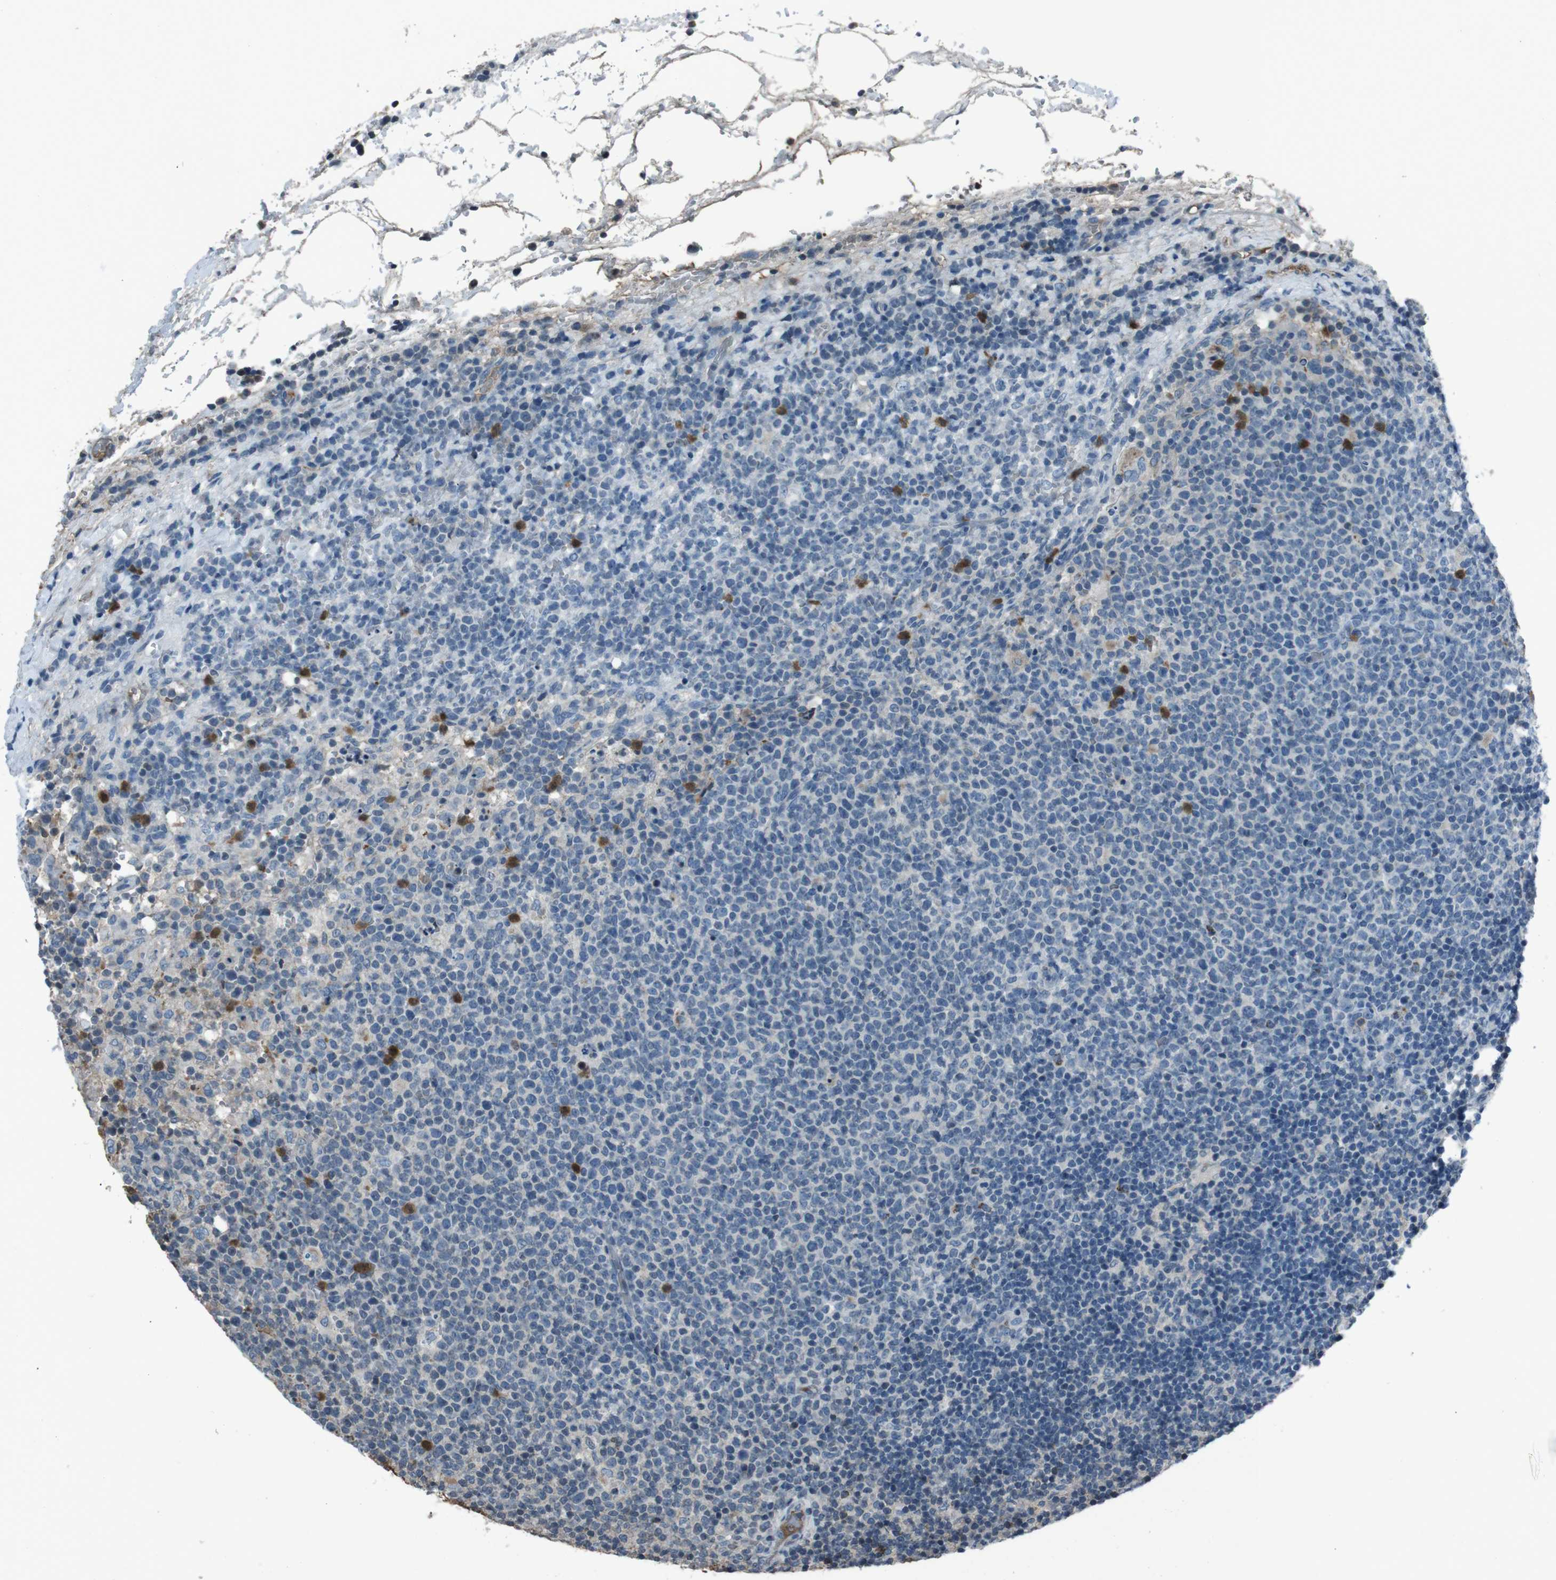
{"staining": {"intensity": "negative", "quantity": "none", "location": "none"}, "tissue": "lymphoma", "cell_type": "Tumor cells", "image_type": "cancer", "snomed": [{"axis": "morphology", "description": "Malignant lymphoma, non-Hodgkin's type, High grade"}, {"axis": "topography", "description": "Lymph node"}], "caption": "Immunohistochemistry (IHC) of lymphoma reveals no staining in tumor cells. Brightfield microscopy of IHC stained with DAB (3,3'-diaminobenzidine) (brown) and hematoxylin (blue), captured at high magnification.", "gene": "UGT1A6", "patient": {"sex": "male", "age": 61}}